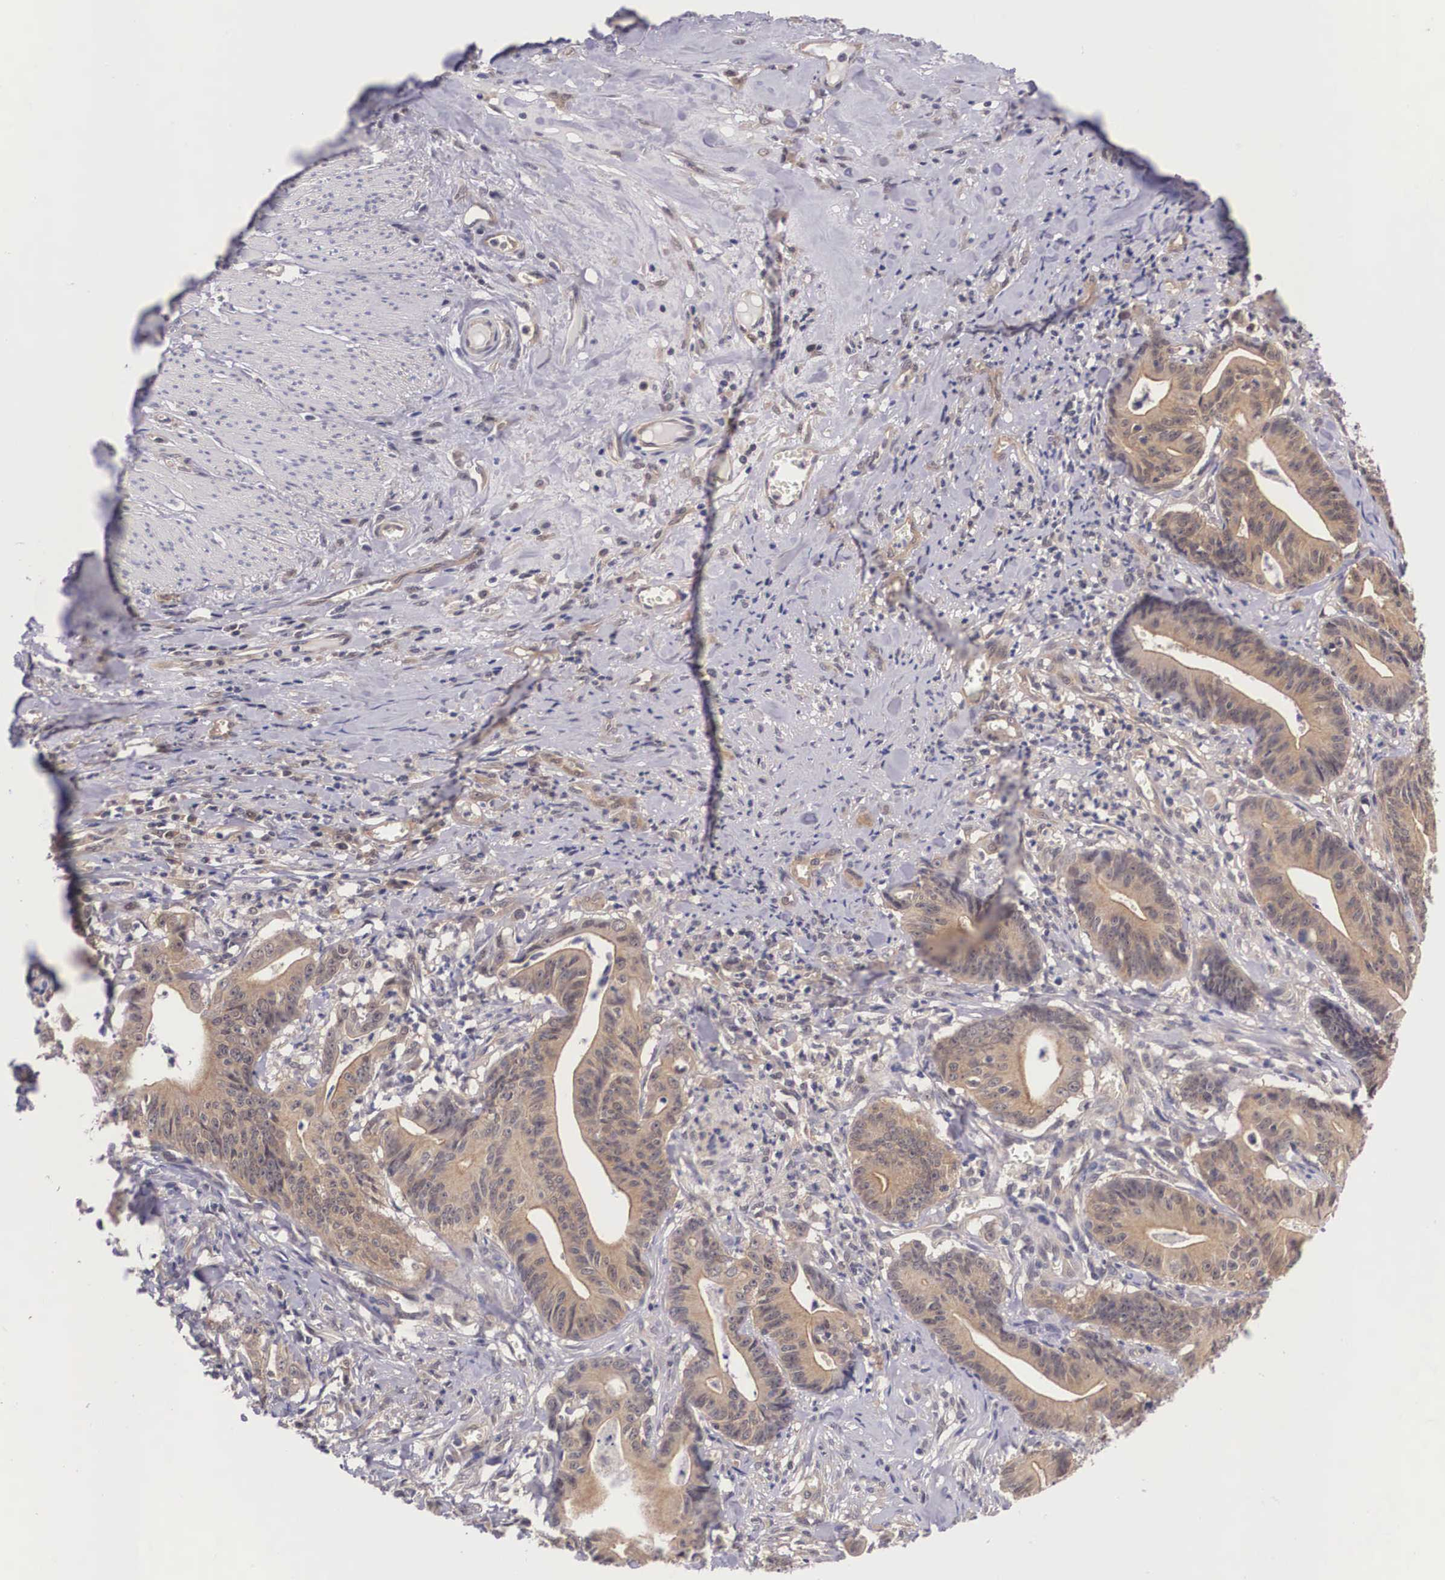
{"staining": {"intensity": "moderate", "quantity": "25%-75%", "location": "cytoplasmic/membranous"}, "tissue": "stomach cancer", "cell_type": "Tumor cells", "image_type": "cancer", "snomed": [{"axis": "morphology", "description": "Adenocarcinoma, NOS"}, {"axis": "topography", "description": "Stomach, lower"}], "caption": "Moderate cytoplasmic/membranous staining is appreciated in about 25%-75% of tumor cells in adenocarcinoma (stomach).", "gene": "IGBP1", "patient": {"sex": "female", "age": 86}}